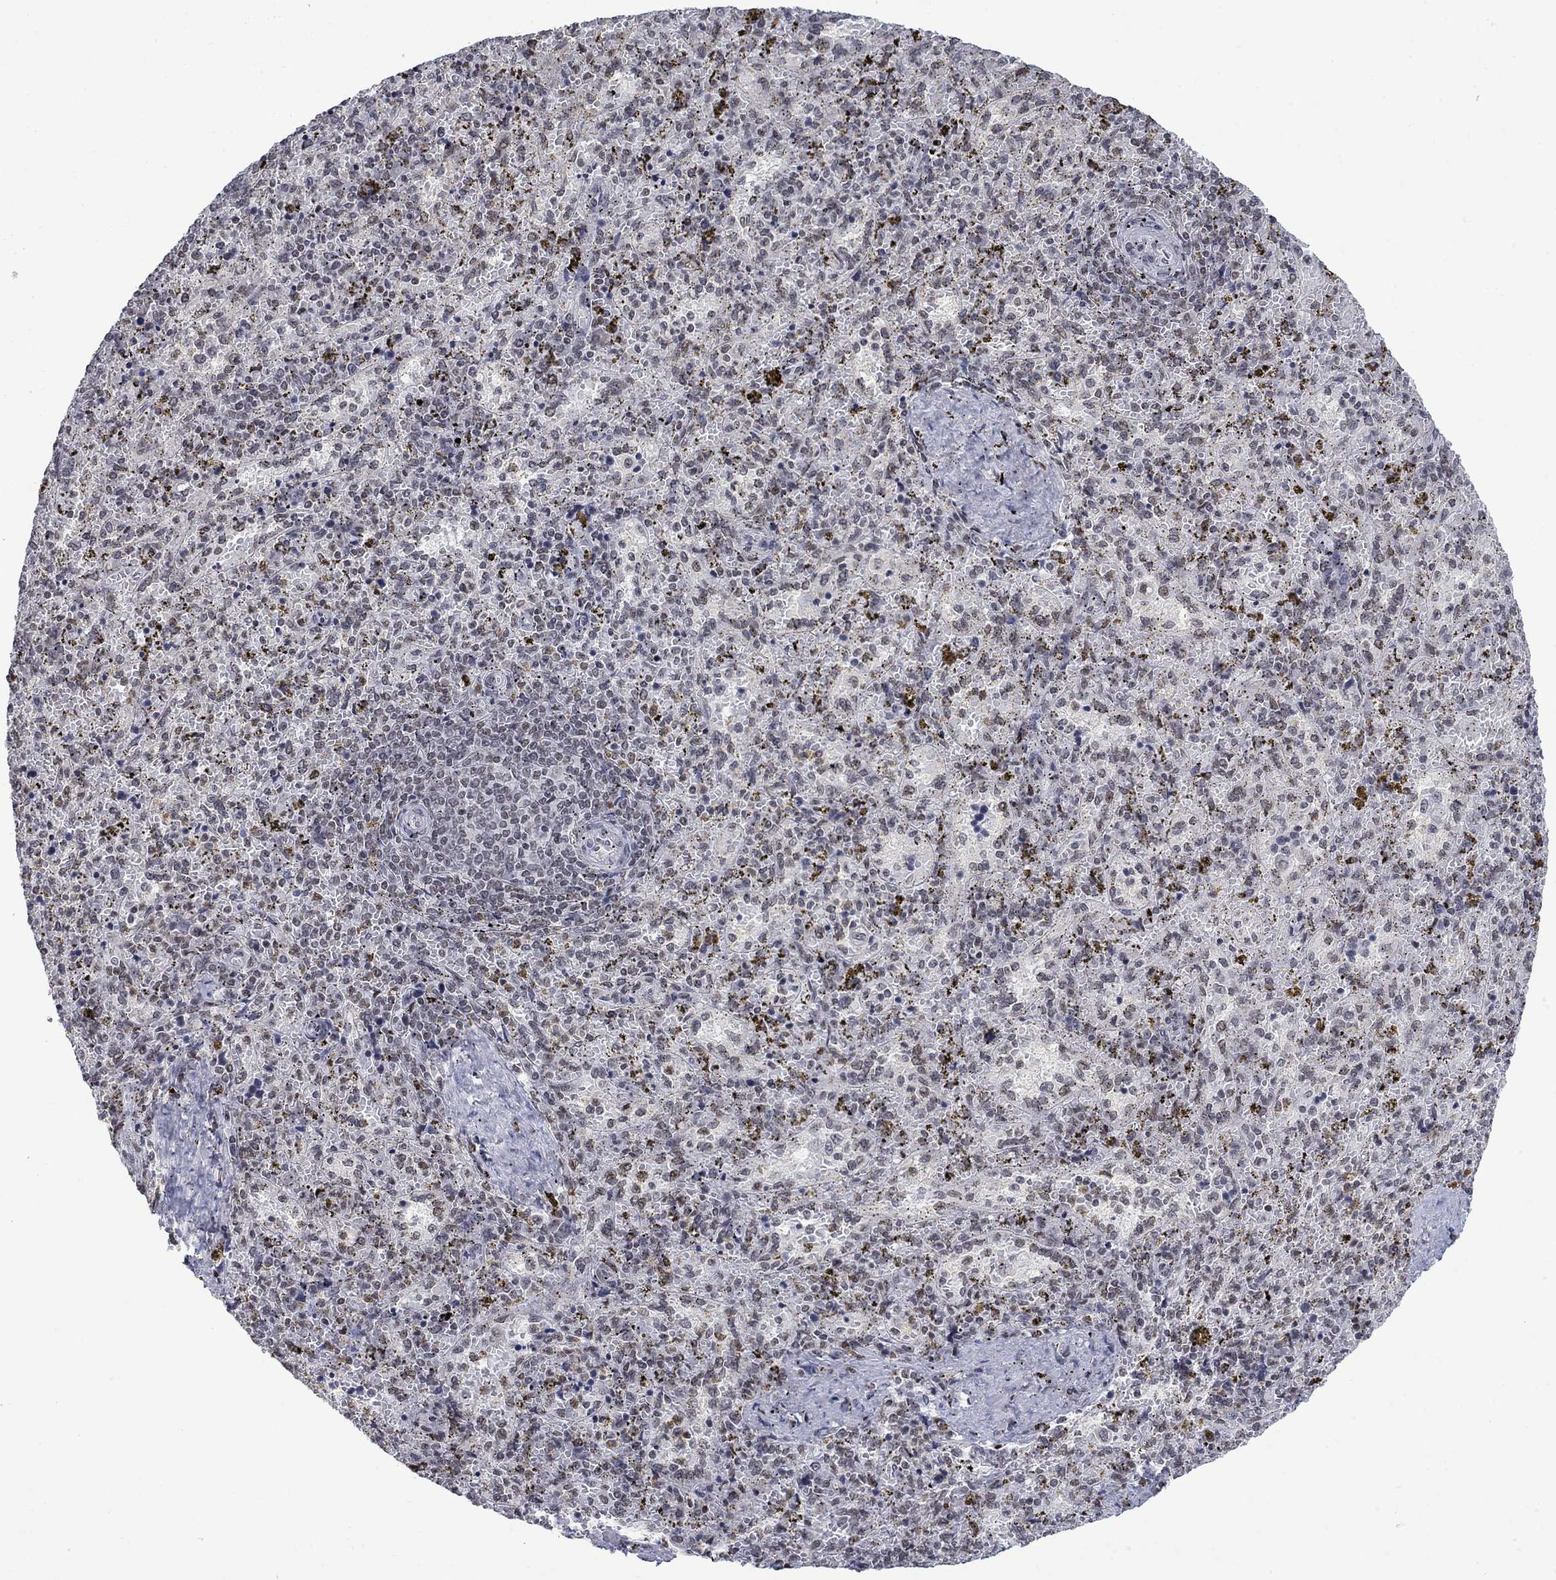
{"staining": {"intensity": "negative", "quantity": "none", "location": "none"}, "tissue": "spleen", "cell_type": "Cells in red pulp", "image_type": "normal", "snomed": [{"axis": "morphology", "description": "Normal tissue, NOS"}, {"axis": "topography", "description": "Spleen"}], "caption": "This micrograph is of normal spleen stained with immunohistochemistry (IHC) to label a protein in brown with the nuclei are counter-stained blue. There is no staining in cells in red pulp. (Brightfield microscopy of DAB (3,3'-diaminobenzidine) immunohistochemistry at high magnification).", "gene": "NPAS3", "patient": {"sex": "female", "age": 50}}